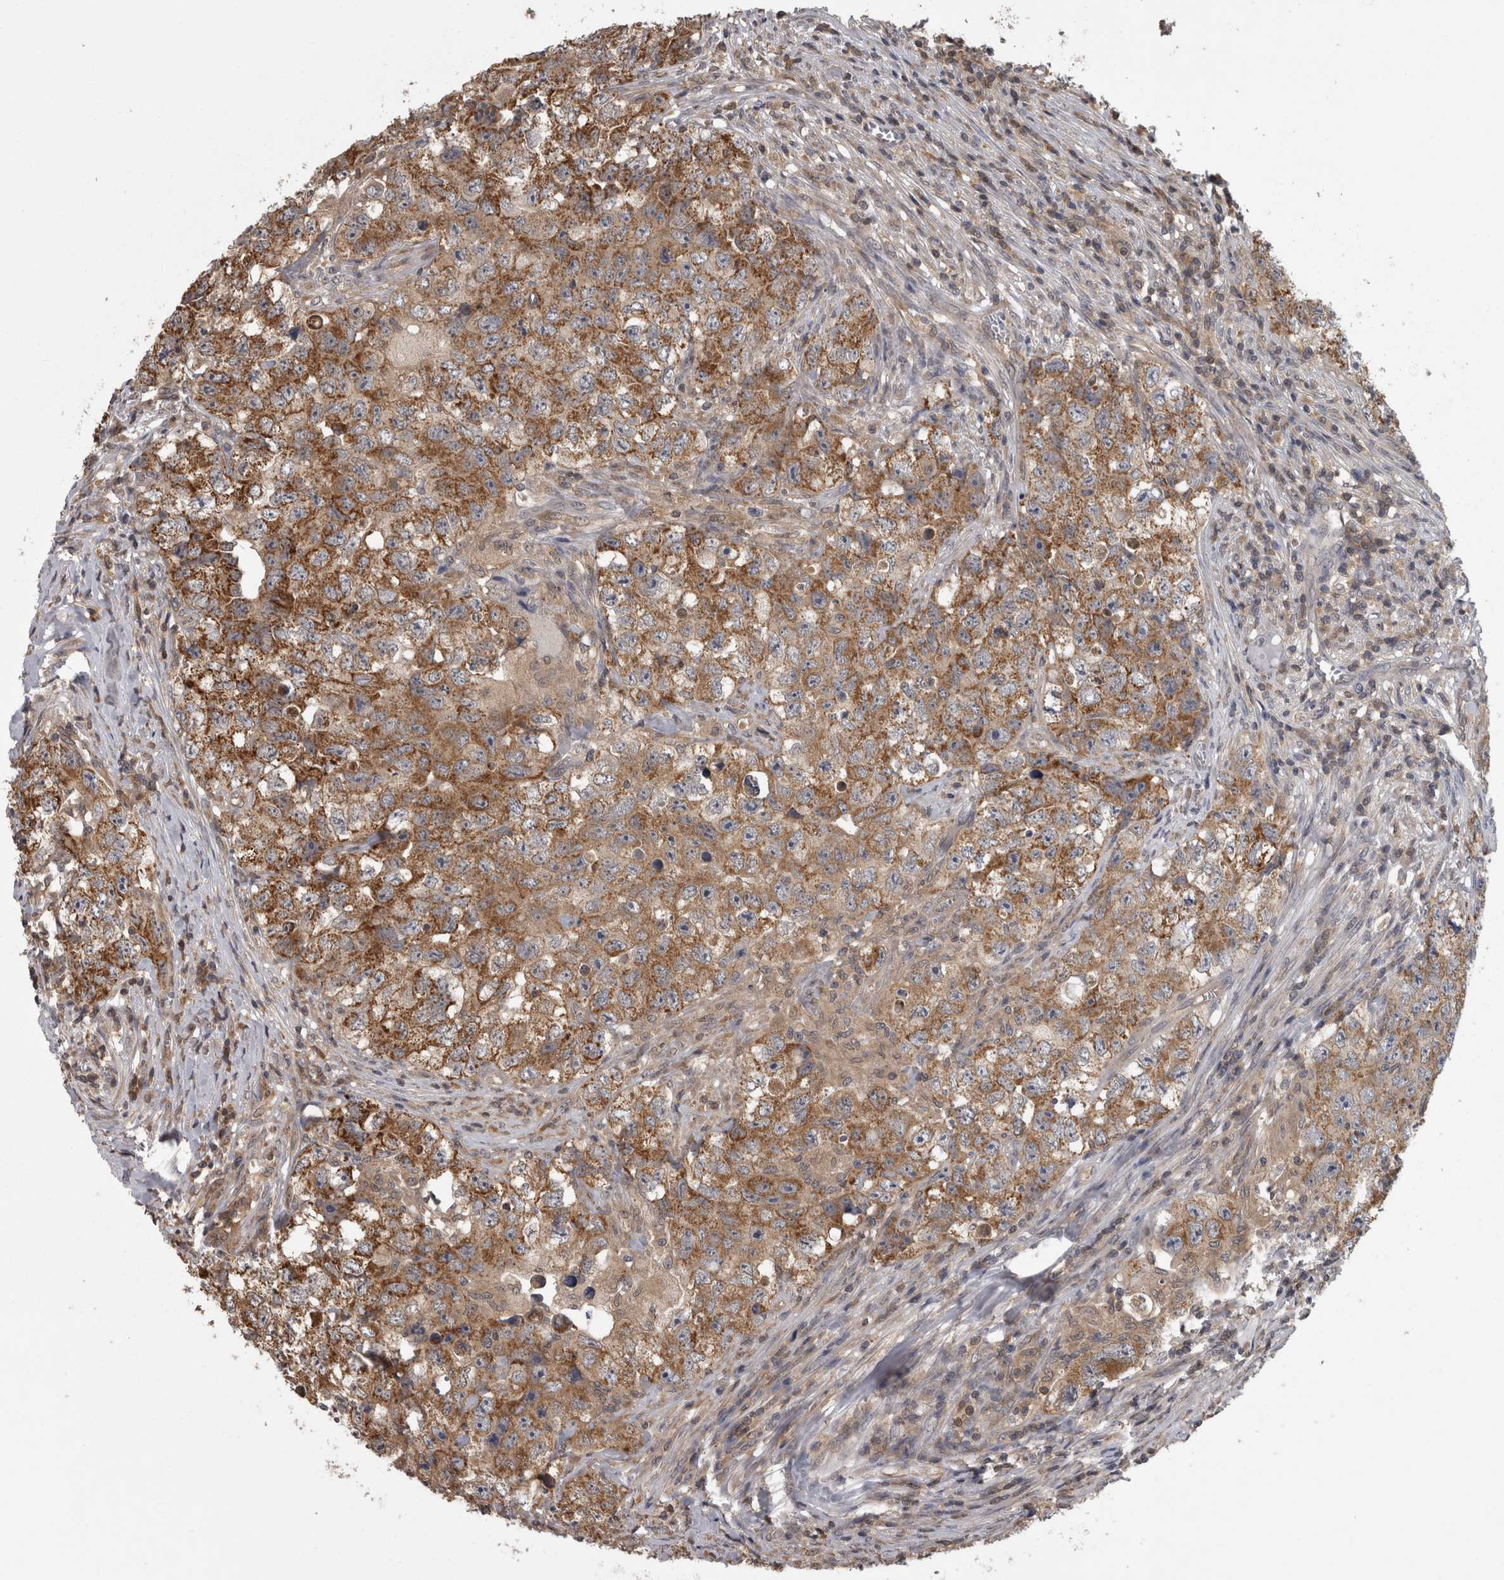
{"staining": {"intensity": "moderate", "quantity": ">75%", "location": "cytoplasmic/membranous"}, "tissue": "testis cancer", "cell_type": "Tumor cells", "image_type": "cancer", "snomed": [{"axis": "morphology", "description": "Seminoma, NOS"}, {"axis": "morphology", "description": "Carcinoma, Embryonal, NOS"}, {"axis": "topography", "description": "Testis"}], "caption": "IHC micrograph of neoplastic tissue: embryonal carcinoma (testis) stained using immunohistochemistry (IHC) shows medium levels of moderate protein expression localized specifically in the cytoplasmic/membranous of tumor cells, appearing as a cytoplasmic/membranous brown color.", "gene": "APRT", "patient": {"sex": "male", "age": 43}}